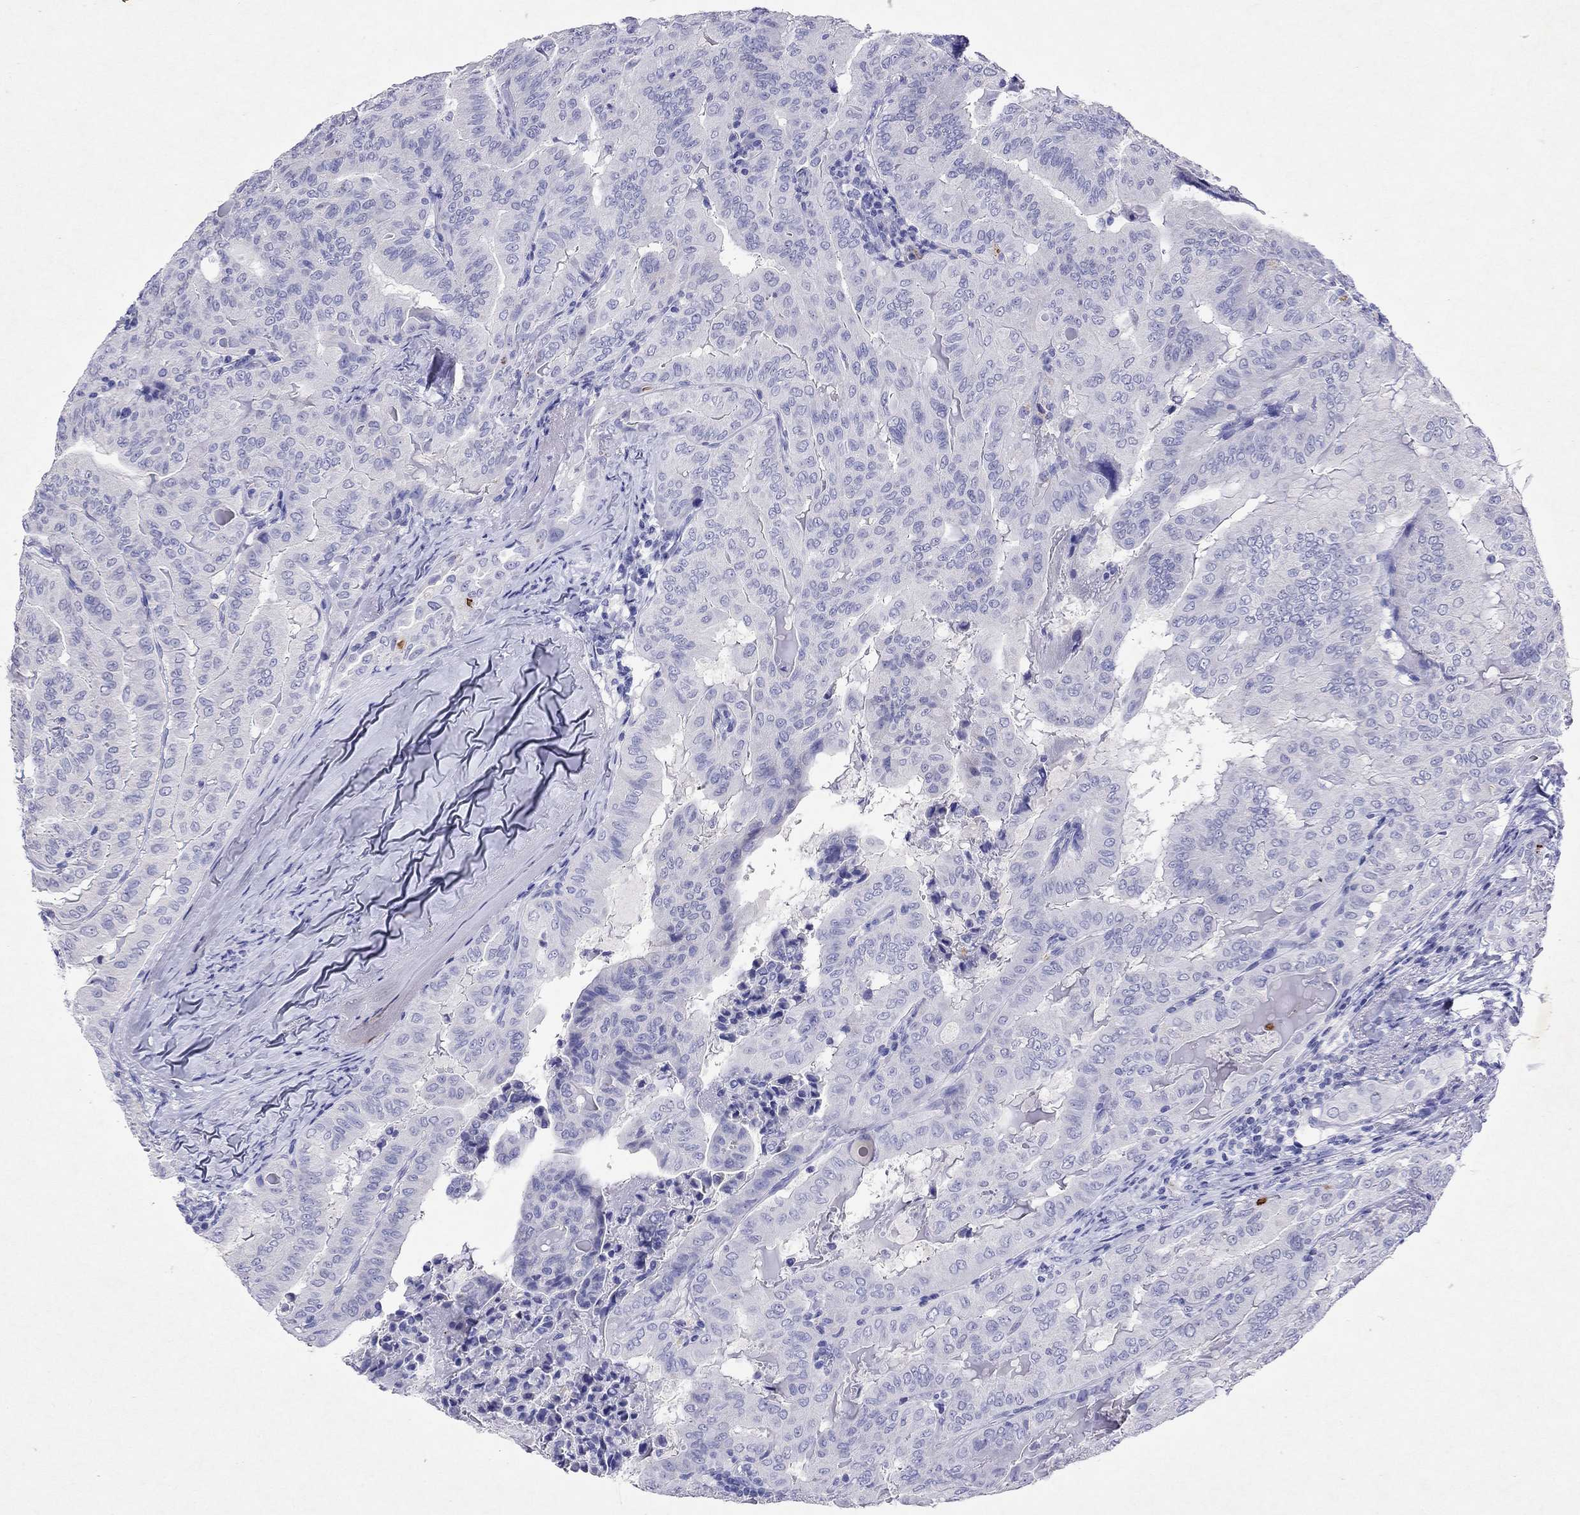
{"staining": {"intensity": "negative", "quantity": "none", "location": "none"}, "tissue": "thyroid cancer", "cell_type": "Tumor cells", "image_type": "cancer", "snomed": [{"axis": "morphology", "description": "Papillary adenocarcinoma, NOS"}, {"axis": "topography", "description": "Thyroid gland"}], "caption": "Immunohistochemistry (IHC) of thyroid cancer (papillary adenocarcinoma) reveals no positivity in tumor cells.", "gene": "ARMC12", "patient": {"sex": "female", "age": 68}}